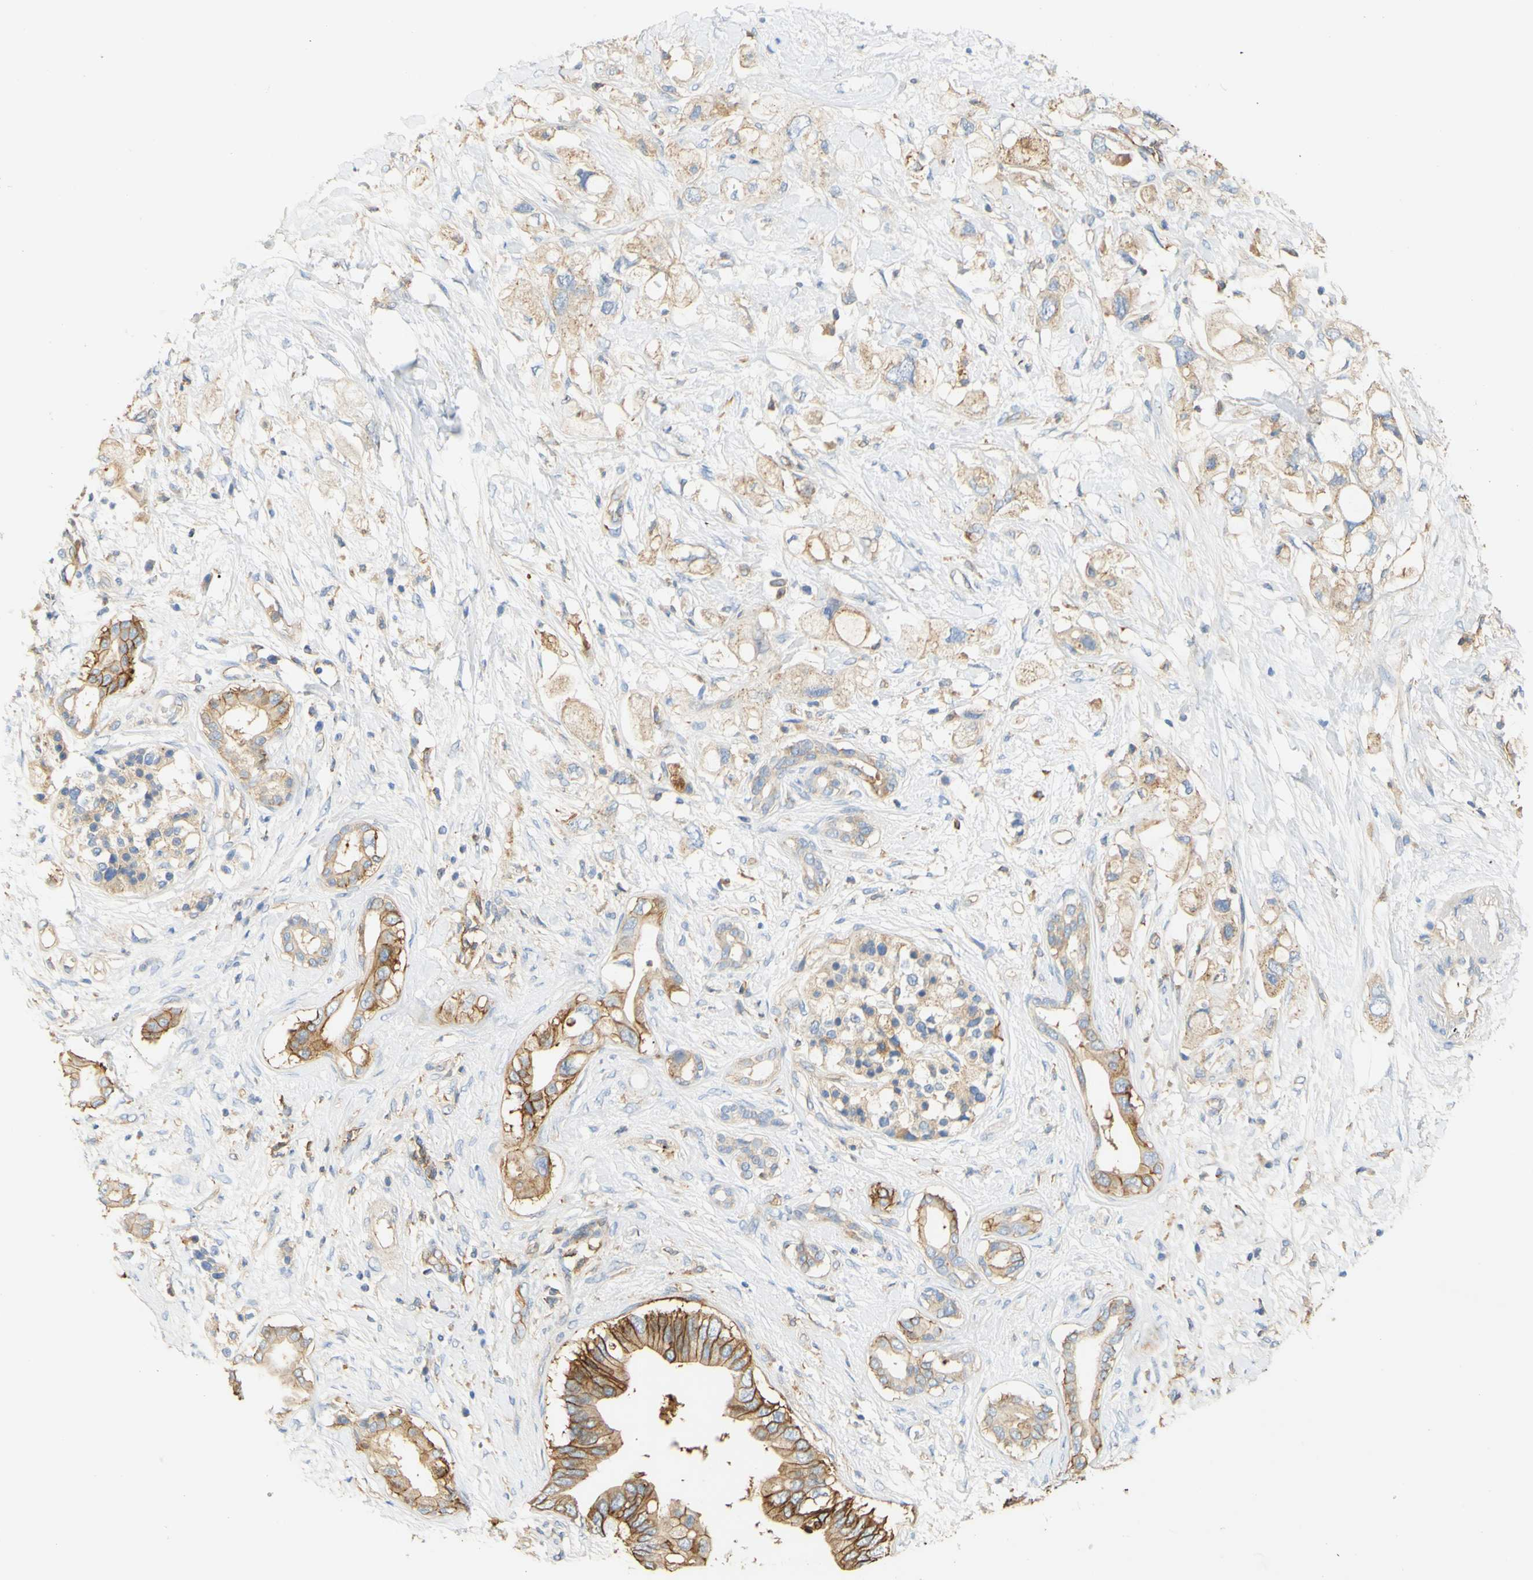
{"staining": {"intensity": "strong", "quantity": "<25%", "location": "cytoplasmic/membranous"}, "tissue": "pancreatic cancer", "cell_type": "Tumor cells", "image_type": "cancer", "snomed": [{"axis": "morphology", "description": "Adenocarcinoma, NOS"}, {"axis": "topography", "description": "Pancreas"}], "caption": "A medium amount of strong cytoplasmic/membranous expression is identified in approximately <25% of tumor cells in pancreatic cancer tissue.", "gene": "PCDH7", "patient": {"sex": "female", "age": 56}}